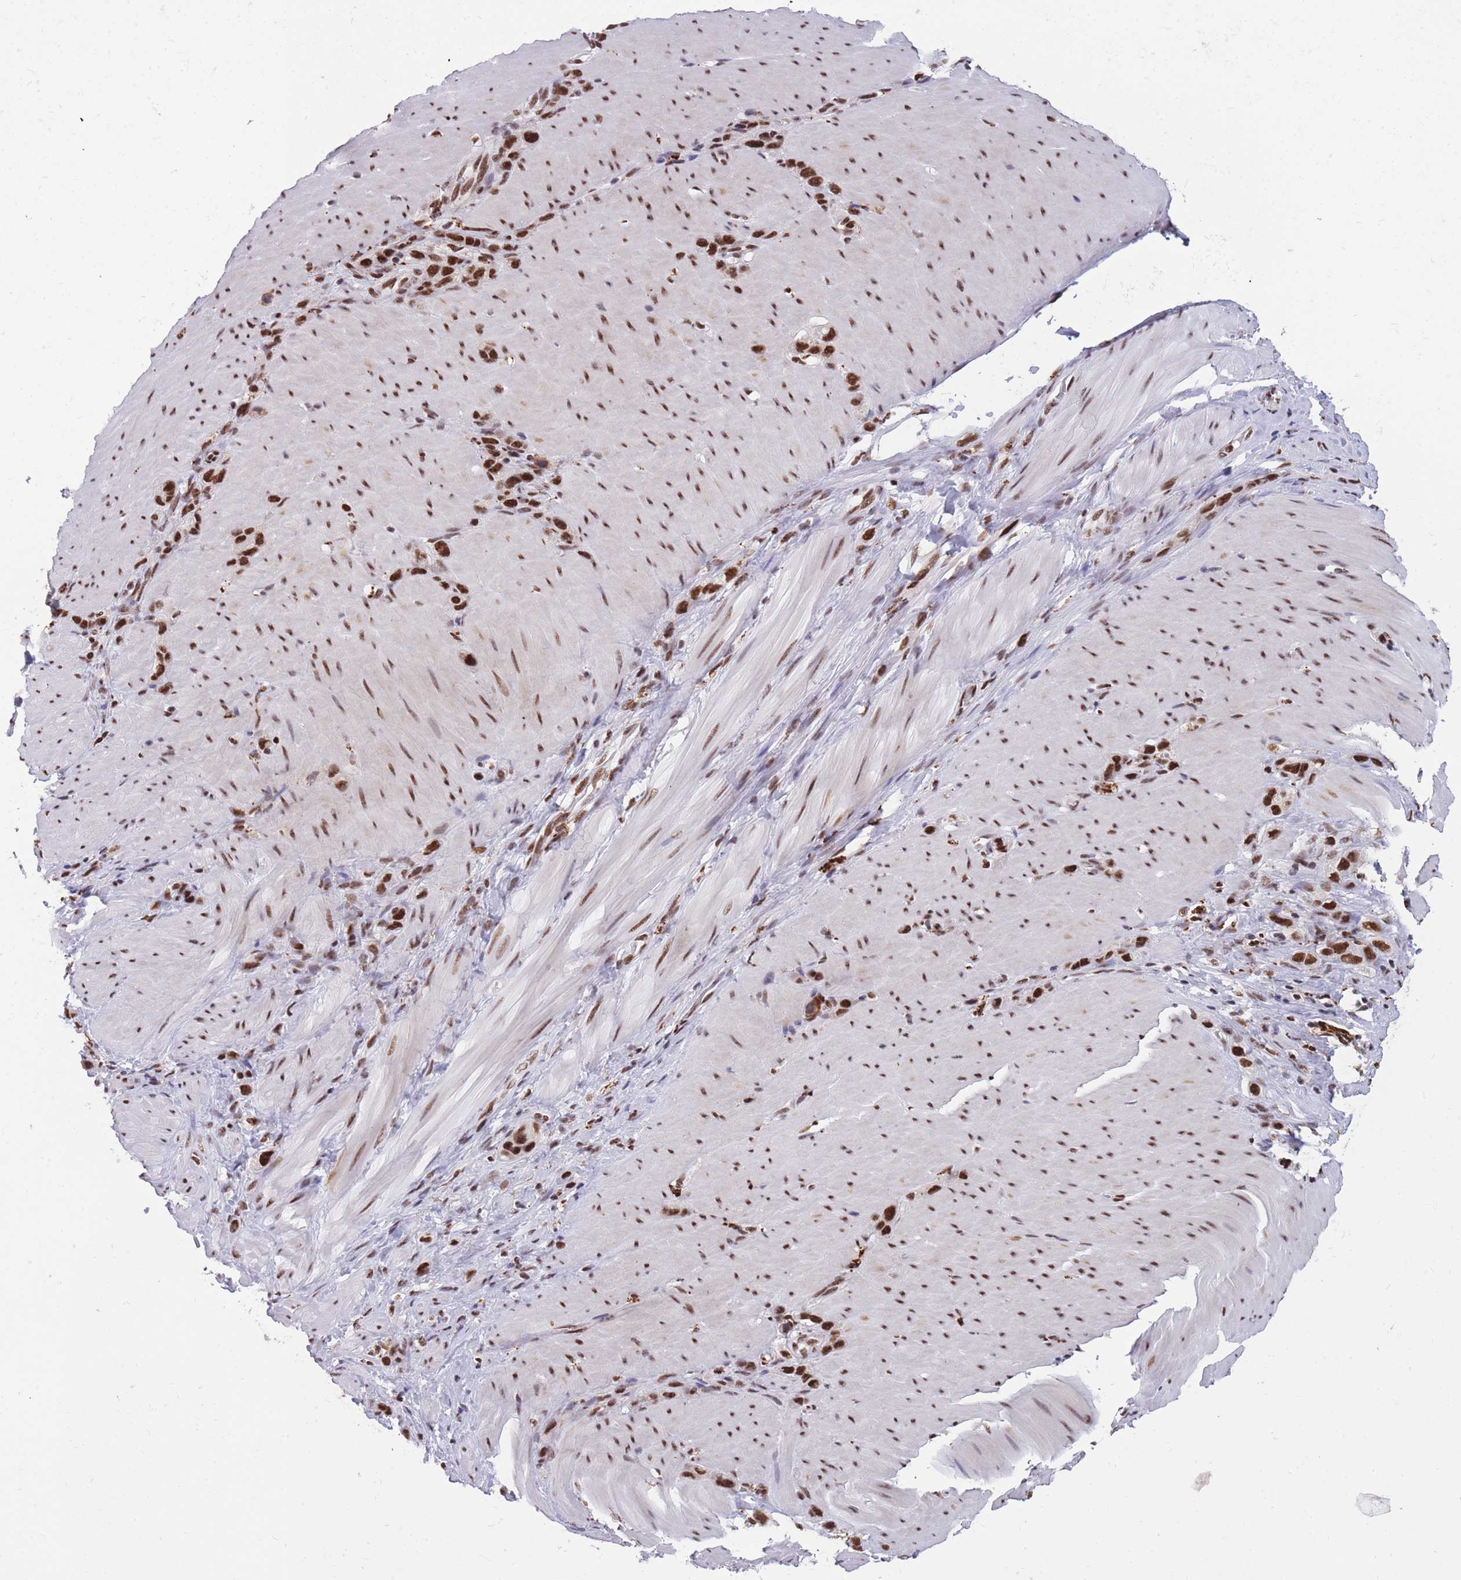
{"staining": {"intensity": "strong", "quantity": ">75%", "location": "nuclear"}, "tissue": "stomach cancer", "cell_type": "Tumor cells", "image_type": "cancer", "snomed": [{"axis": "morphology", "description": "Adenocarcinoma, NOS"}, {"axis": "topography", "description": "Stomach"}], "caption": "This image shows IHC staining of human stomach adenocarcinoma, with high strong nuclear positivity in approximately >75% of tumor cells.", "gene": "PRPF19", "patient": {"sex": "female", "age": 65}}